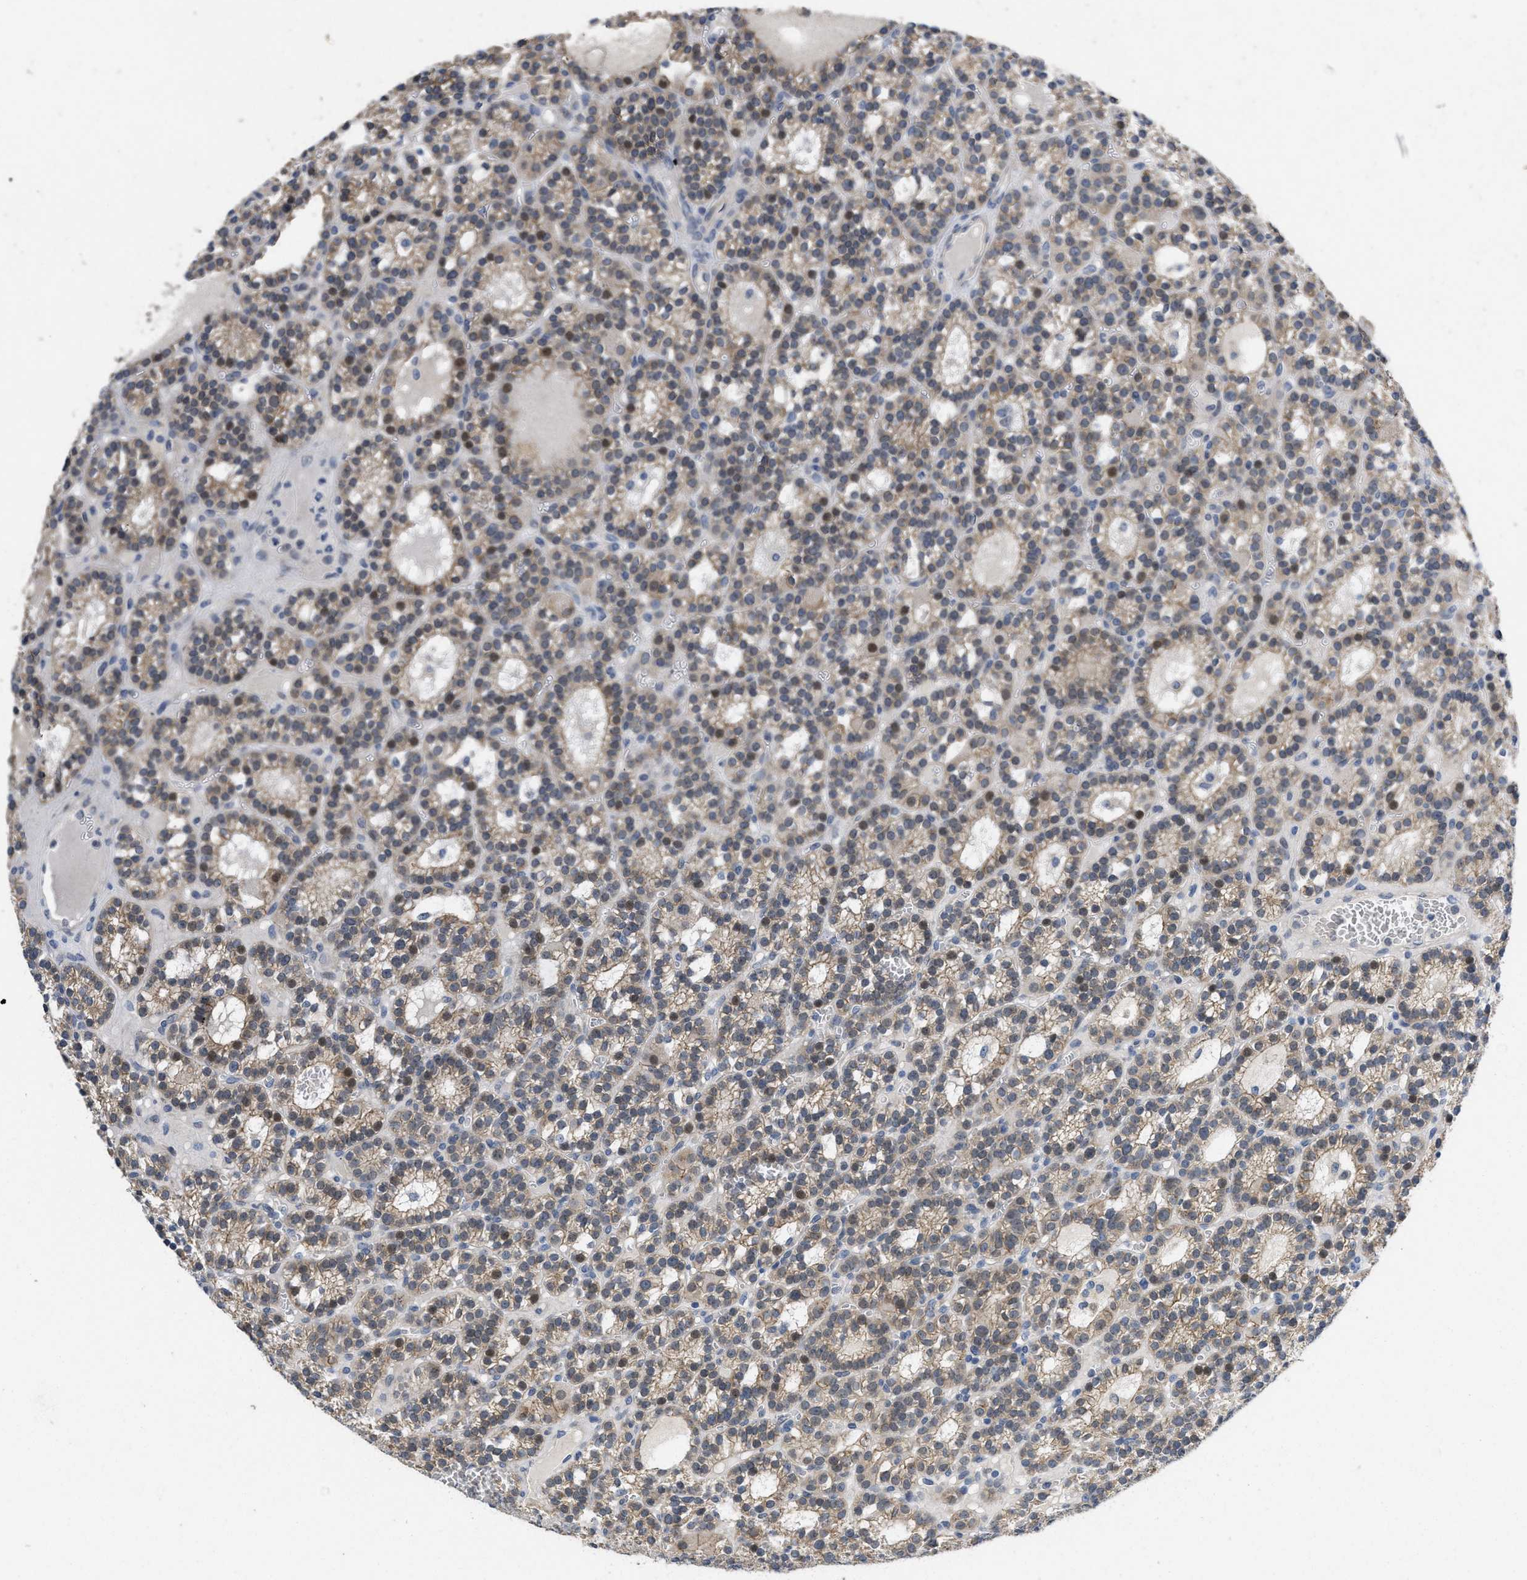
{"staining": {"intensity": "moderate", "quantity": ">75%", "location": "cytoplasmic/membranous,nuclear"}, "tissue": "parathyroid gland", "cell_type": "Glandular cells", "image_type": "normal", "snomed": [{"axis": "morphology", "description": "Normal tissue, NOS"}, {"axis": "morphology", "description": "Adenoma, NOS"}, {"axis": "topography", "description": "Parathyroid gland"}], "caption": "Immunohistochemistry staining of normal parathyroid gland, which shows medium levels of moderate cytoplasmic/membranous,nuclear expression in approximately >75% of glandular cells indicating moderate cytoplasmic/membranous,nuclear protein positivity. The staining was performed using DAB (3,3'-diaminobenzidine) (brown) for protein detection and nuclei were counterstained in hematoxylin (blue).", "gene": "CDPF1", "patient": {"sex": "female", "age": 58}}